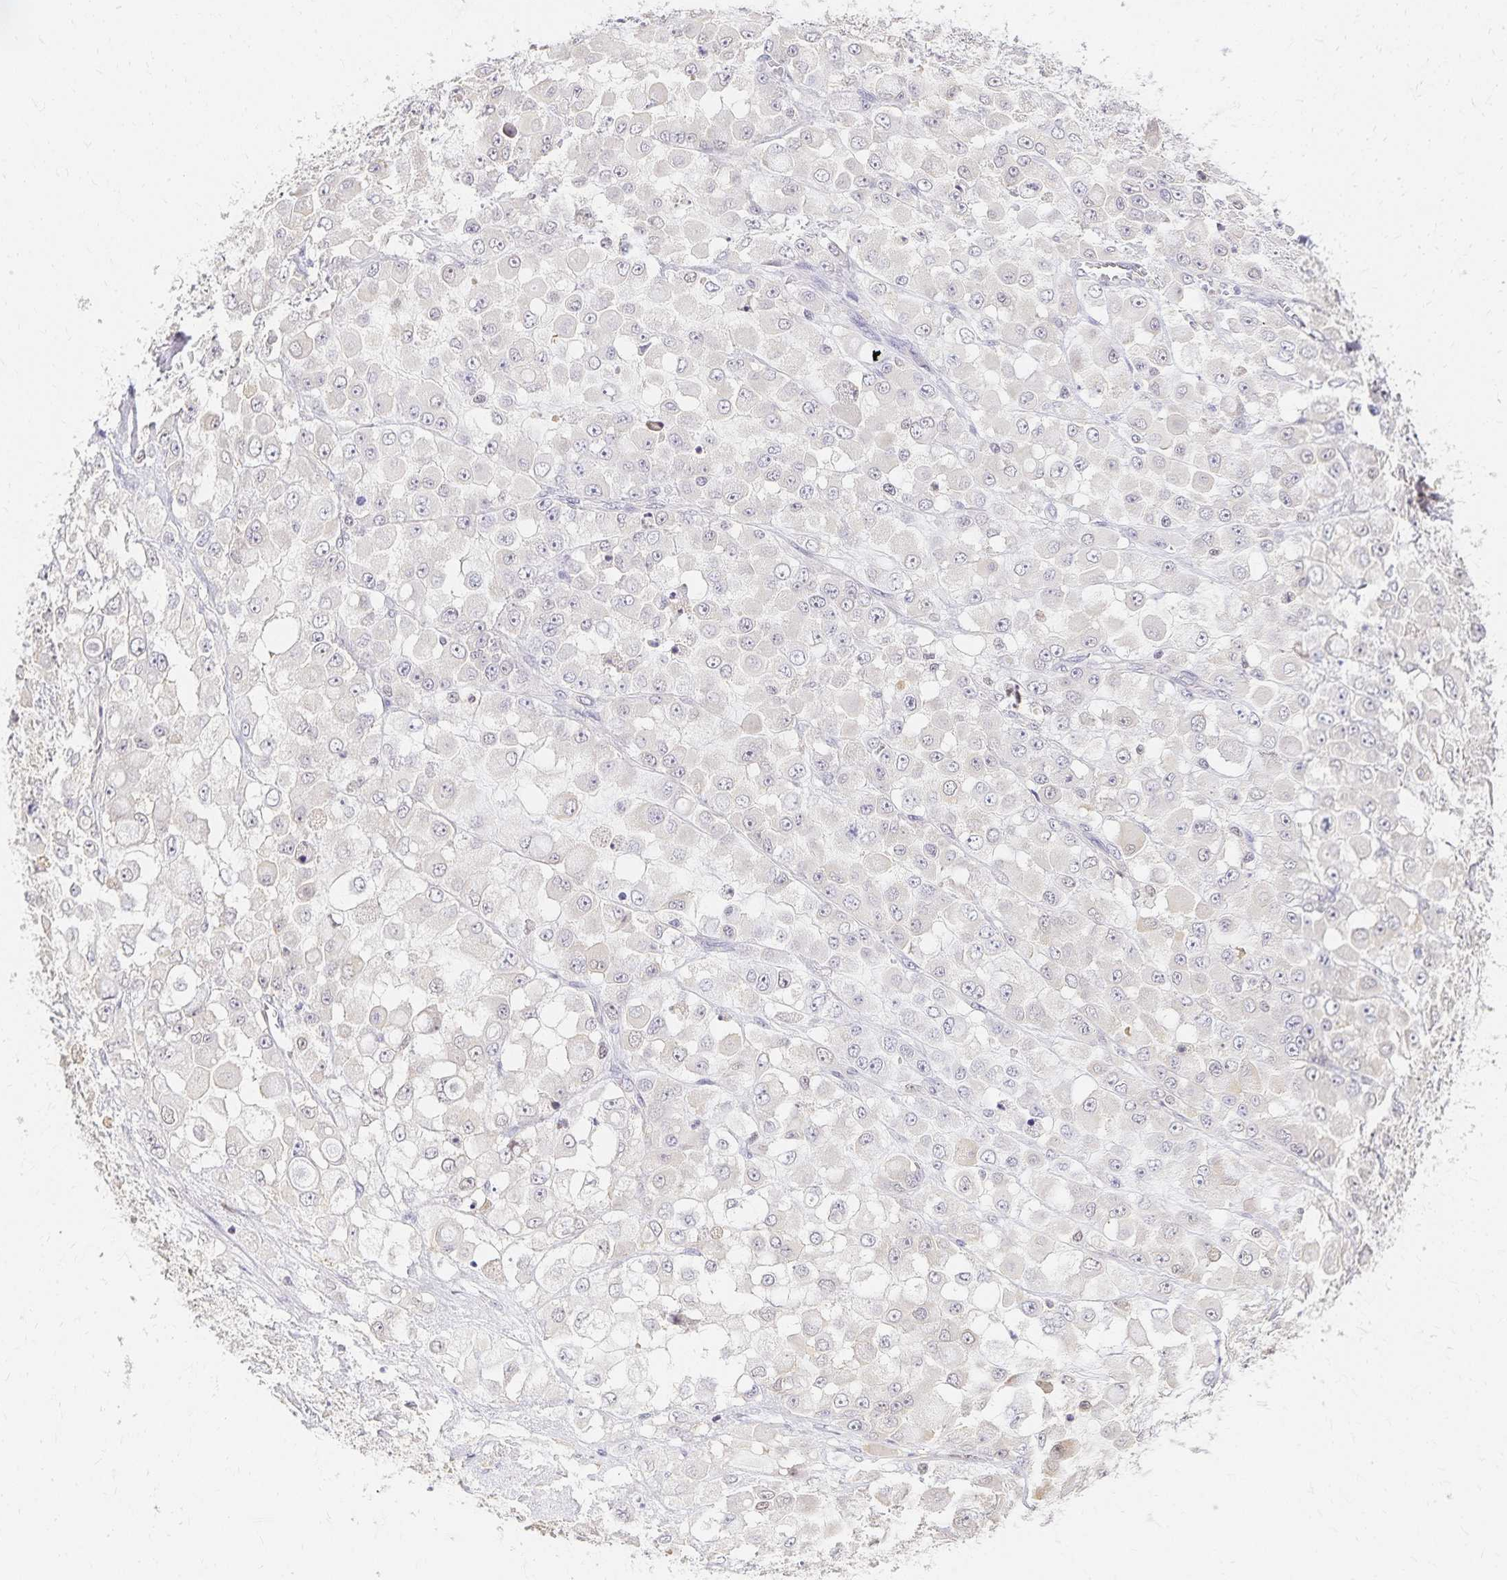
{"staining": {"intensity": "negative", "quantity": "none", "location": "none"}, "tissue": "stomach cancer", "cell_type": "Tumor cells", "image_type": "cancer", "snomed": [{"axis": "morphology", "description": "Adenocarcinoma, NOS"}, {"axis": "topography", "description": "Stomach"}], "caption": "Protein analysis of stomach cancer (adenocarcinoma) reveals no significant staining in tumor cells. (Stains: DAB (3,3'-diaminobenzidine) immunohistochemistry with hematoxylin counter stain, Microscopy: brightfield microscopy at high magnification).", "gene": "AZGP1", "patient": {"sex": "female", "age": 76}}